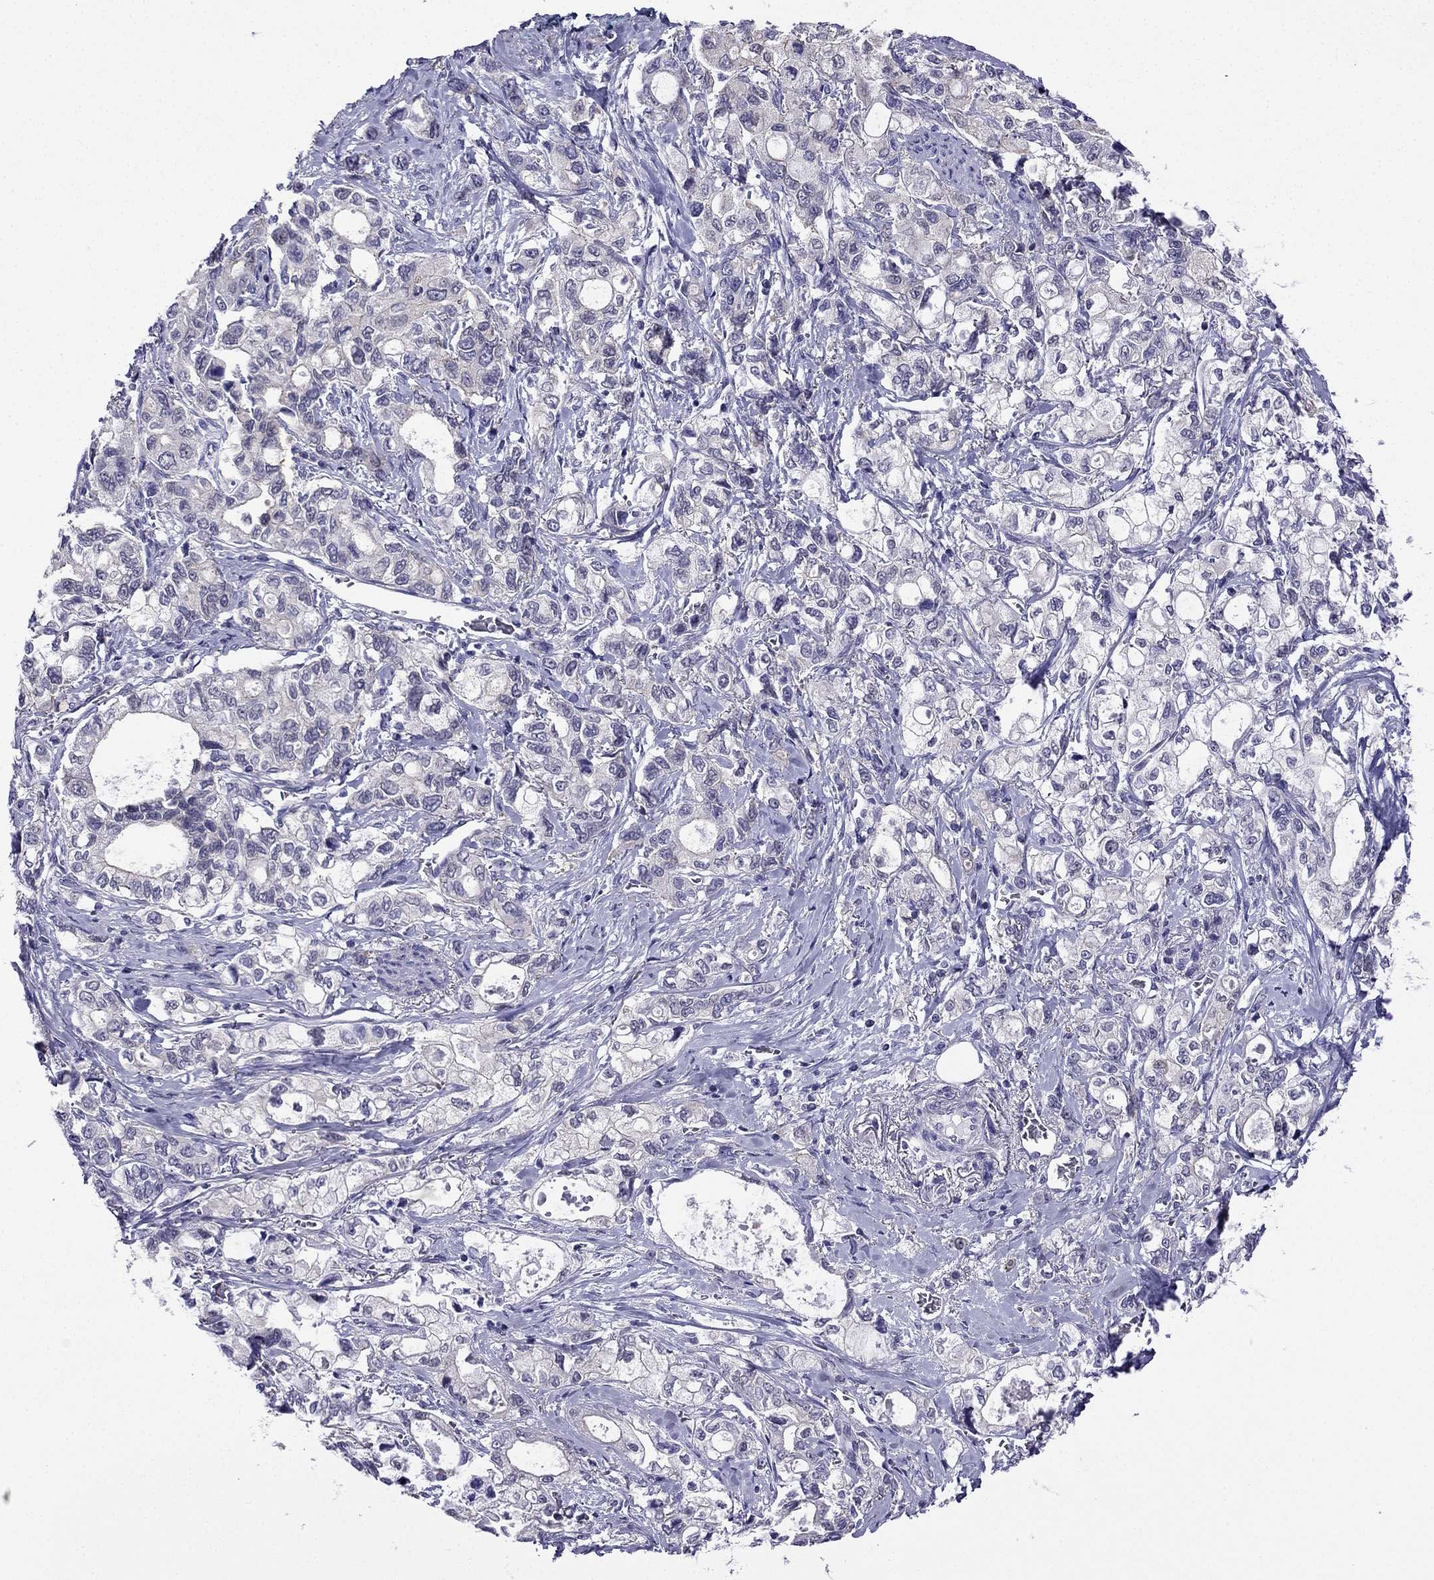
{"staining": {"intensity": "negative", "quantity": "none", "location": "none"}, "tissue": "stomach cancer", "cell_type": "Tumor cells", "image_type": "cancer", "snomed": [{"axis": "morphology", "description": "Adenocarcinoma, NOS"}, {"axis": "topography", "description": "Stomach"}], "caption": "There is no significant expression in tumor cells of stomach adenocarcinoma.", "gene": "KCNJ10", "patient": {"sex": "male", "age": 63}}